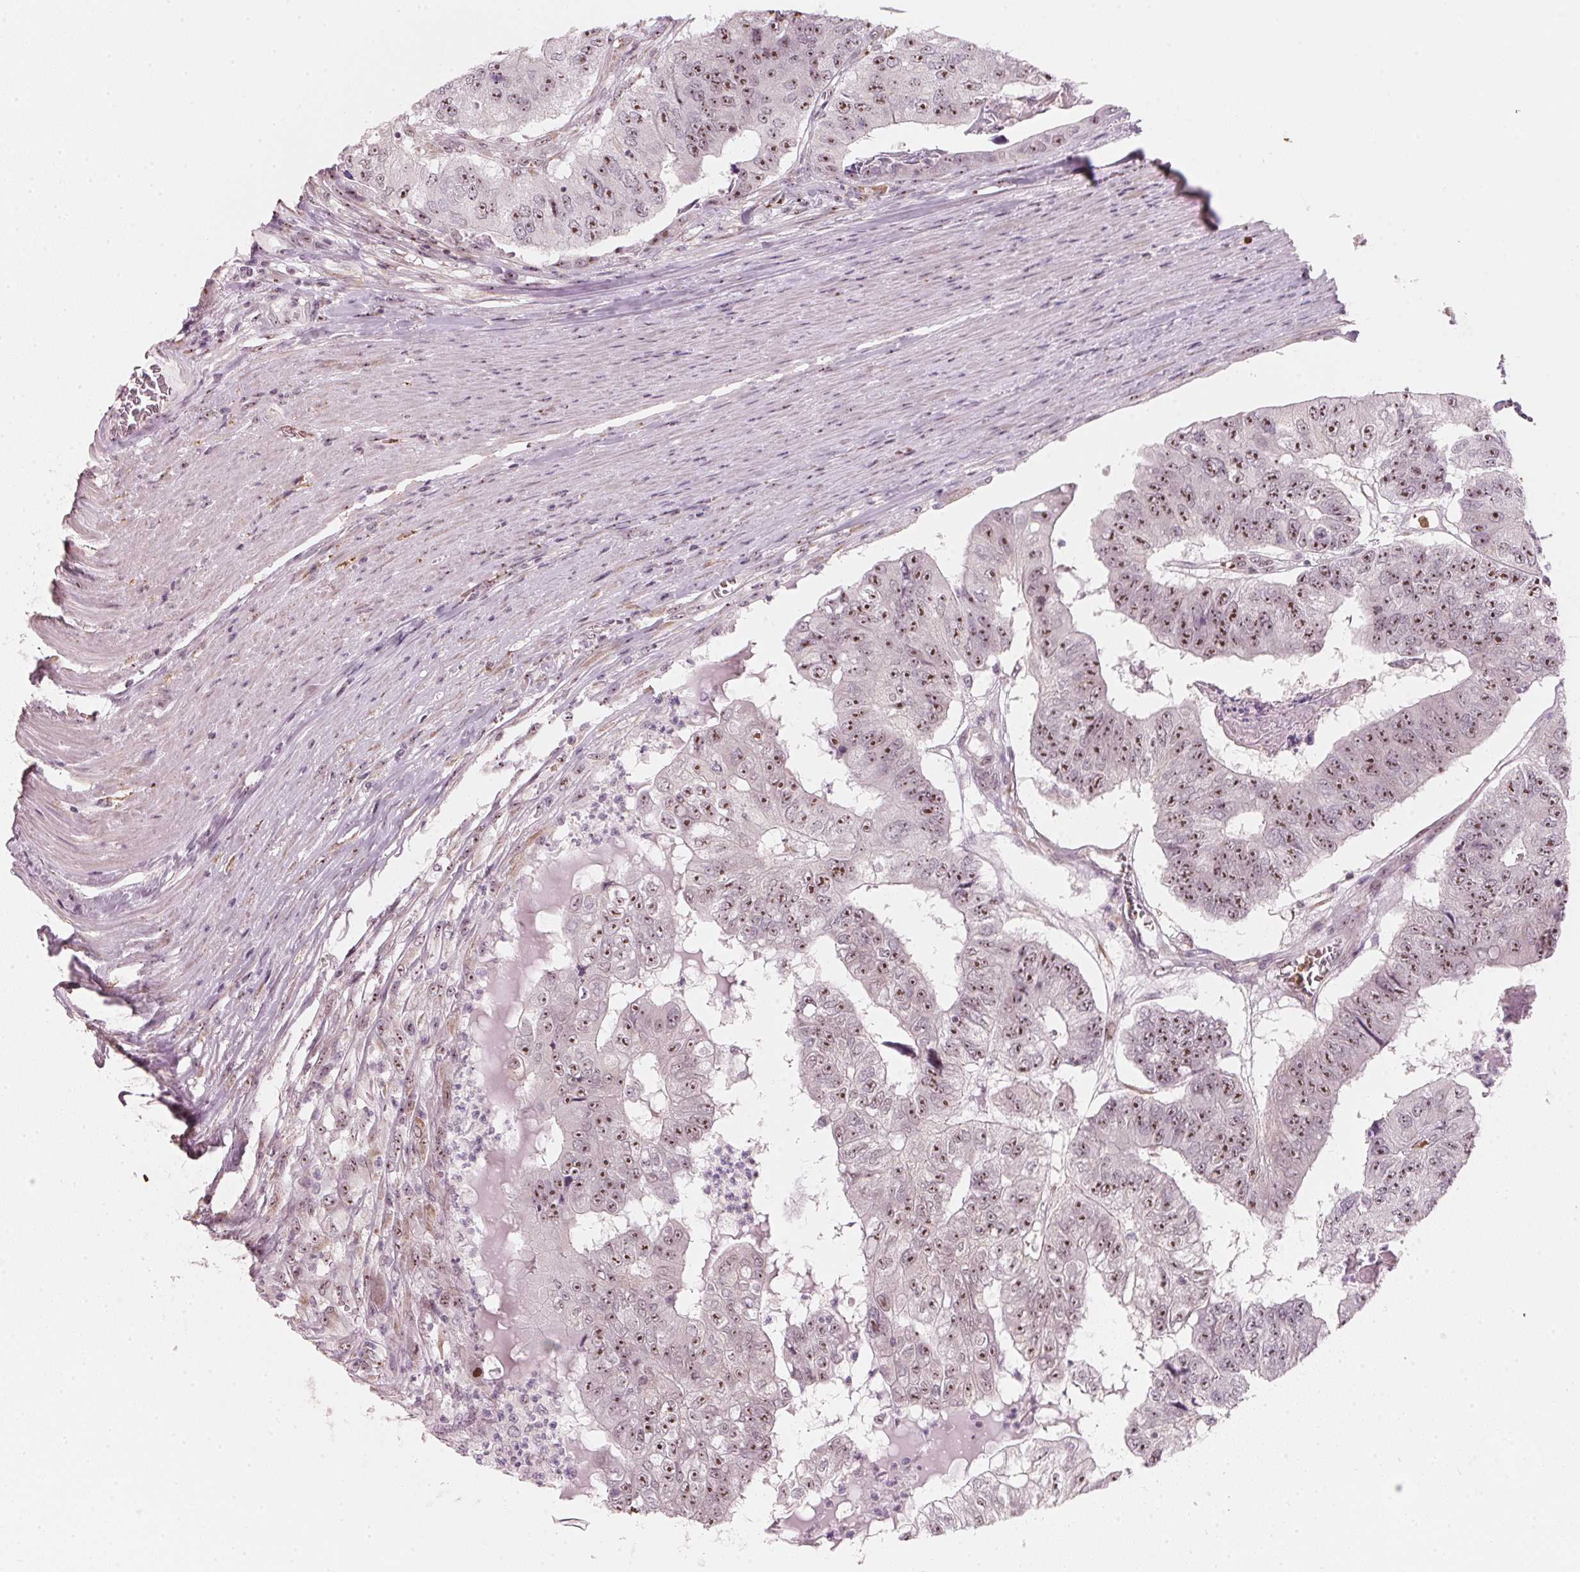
{"staining": {"intensity": "moderate", "quantity": ">75%", "location": "nuclear"}, "tissue": "colorectal cancer", "cell_type": "Tumor cells", "image_type": "cancer", "snomed": [{"axis": "morphology", "description": "Adenocarcinoma, NOS"}, {"axis": "topography", "description": "Colon"}], "caption": "This is a micrograph of IHC staining of adenocarcinoma (colorectal), which shows moderate positivity in the nuclear of tumor cells.", "gene": "DNTTIP2", "patient": {"sex": "female", "age": 67}}